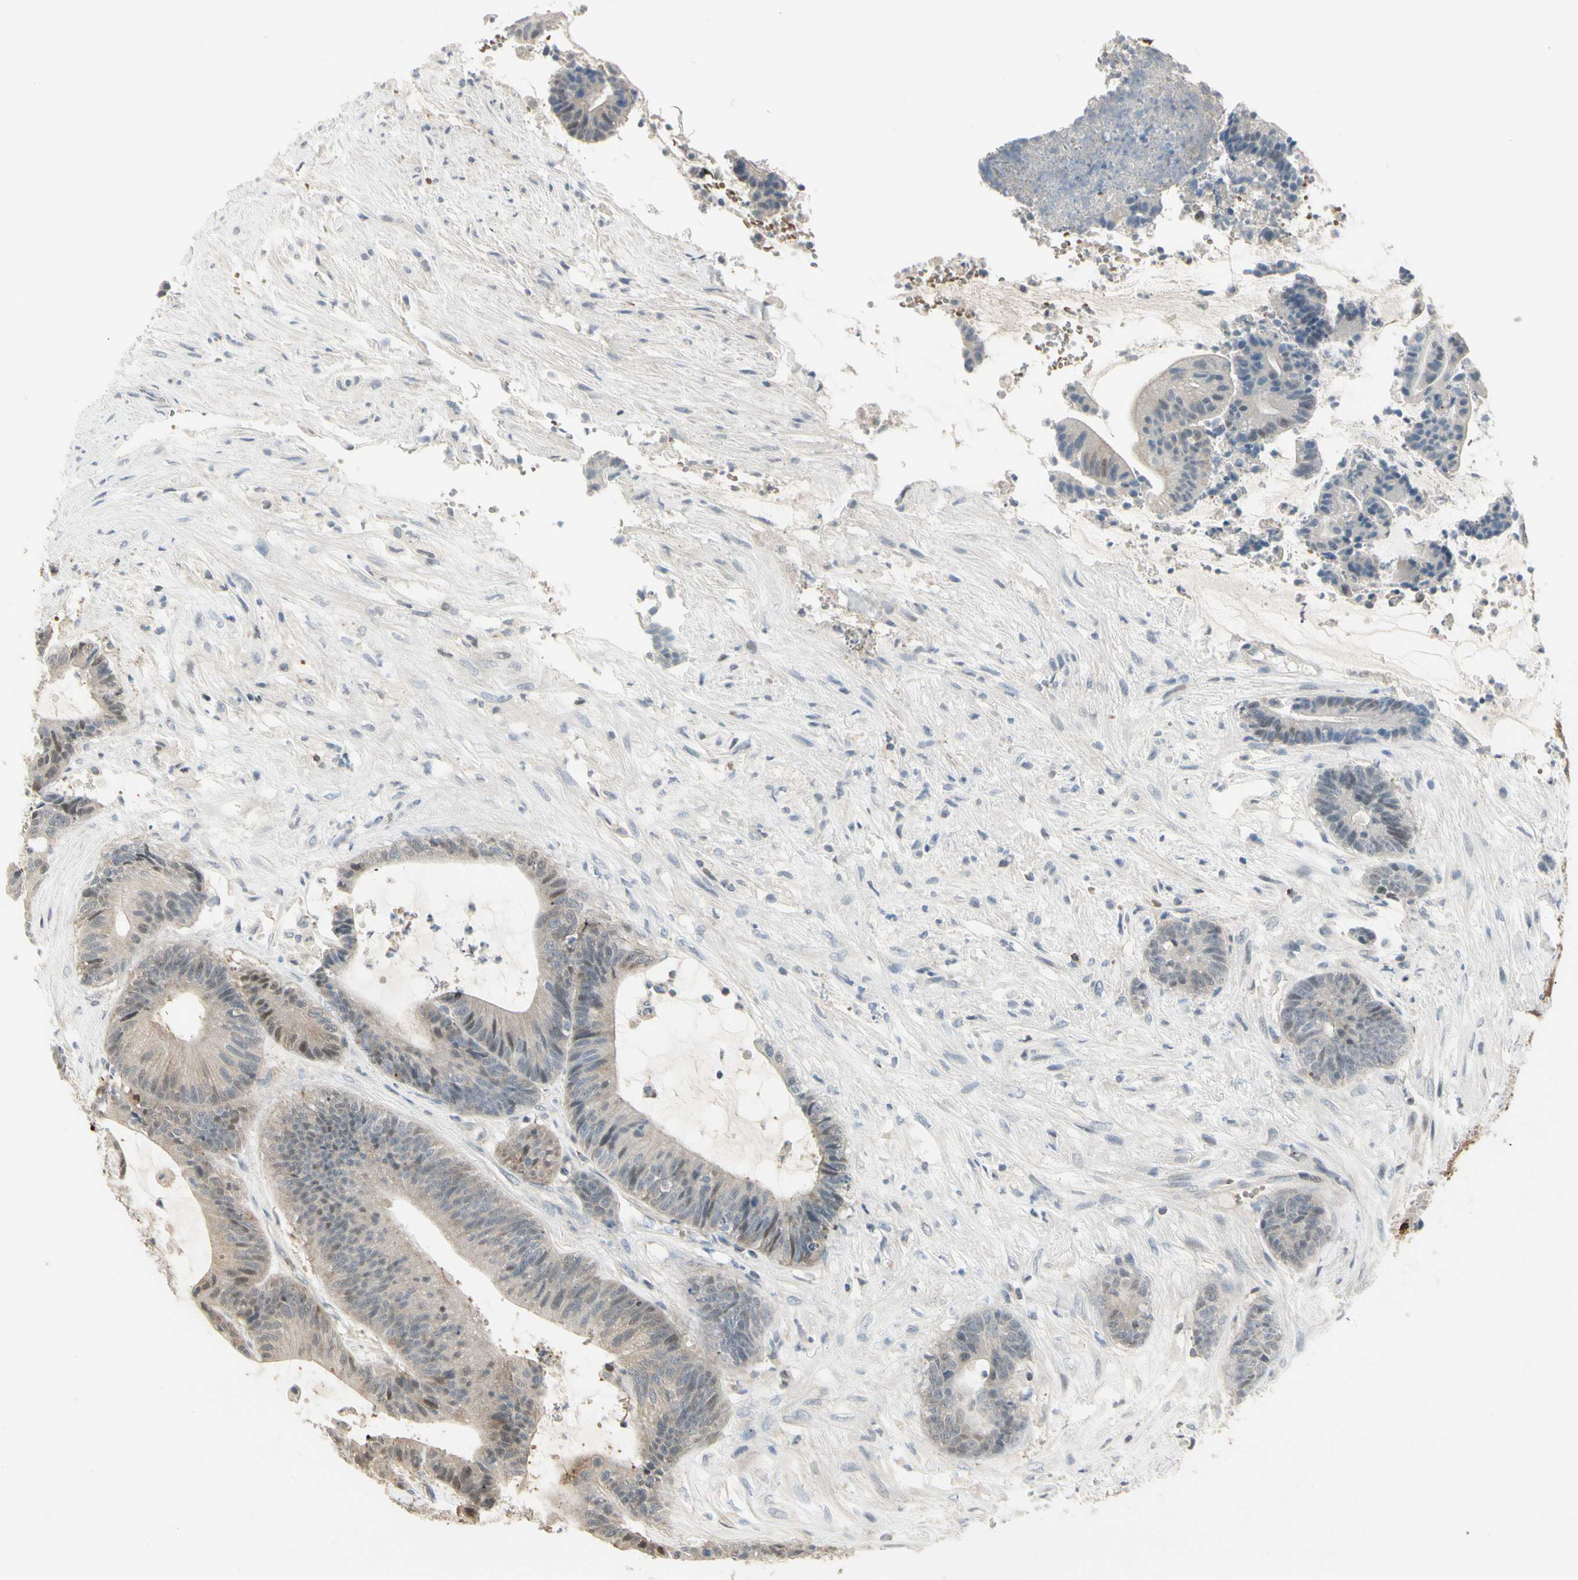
{"staining": {"intensity": "moderate", "quantity": "<25%", "location": "cytoplasmic/membranous,nuclear"}, "tissue": "colorectal cancer", "cell_type": "Tumor cells", "image_type": "cancer", "snomed": [{"axis": "morphology", "description": "Adenocarcinoma, NOS"}, {"axis": "topography", "description": "Colon"}], "caption": "Brown immunohistochemical staining in colorectal cancer demonstrates moderate cytoplasmic/membranous and nuclear staining in about <25% of tumor cells.", "gene": "EVC", "patient": {"sex": "female", "age": 84}}